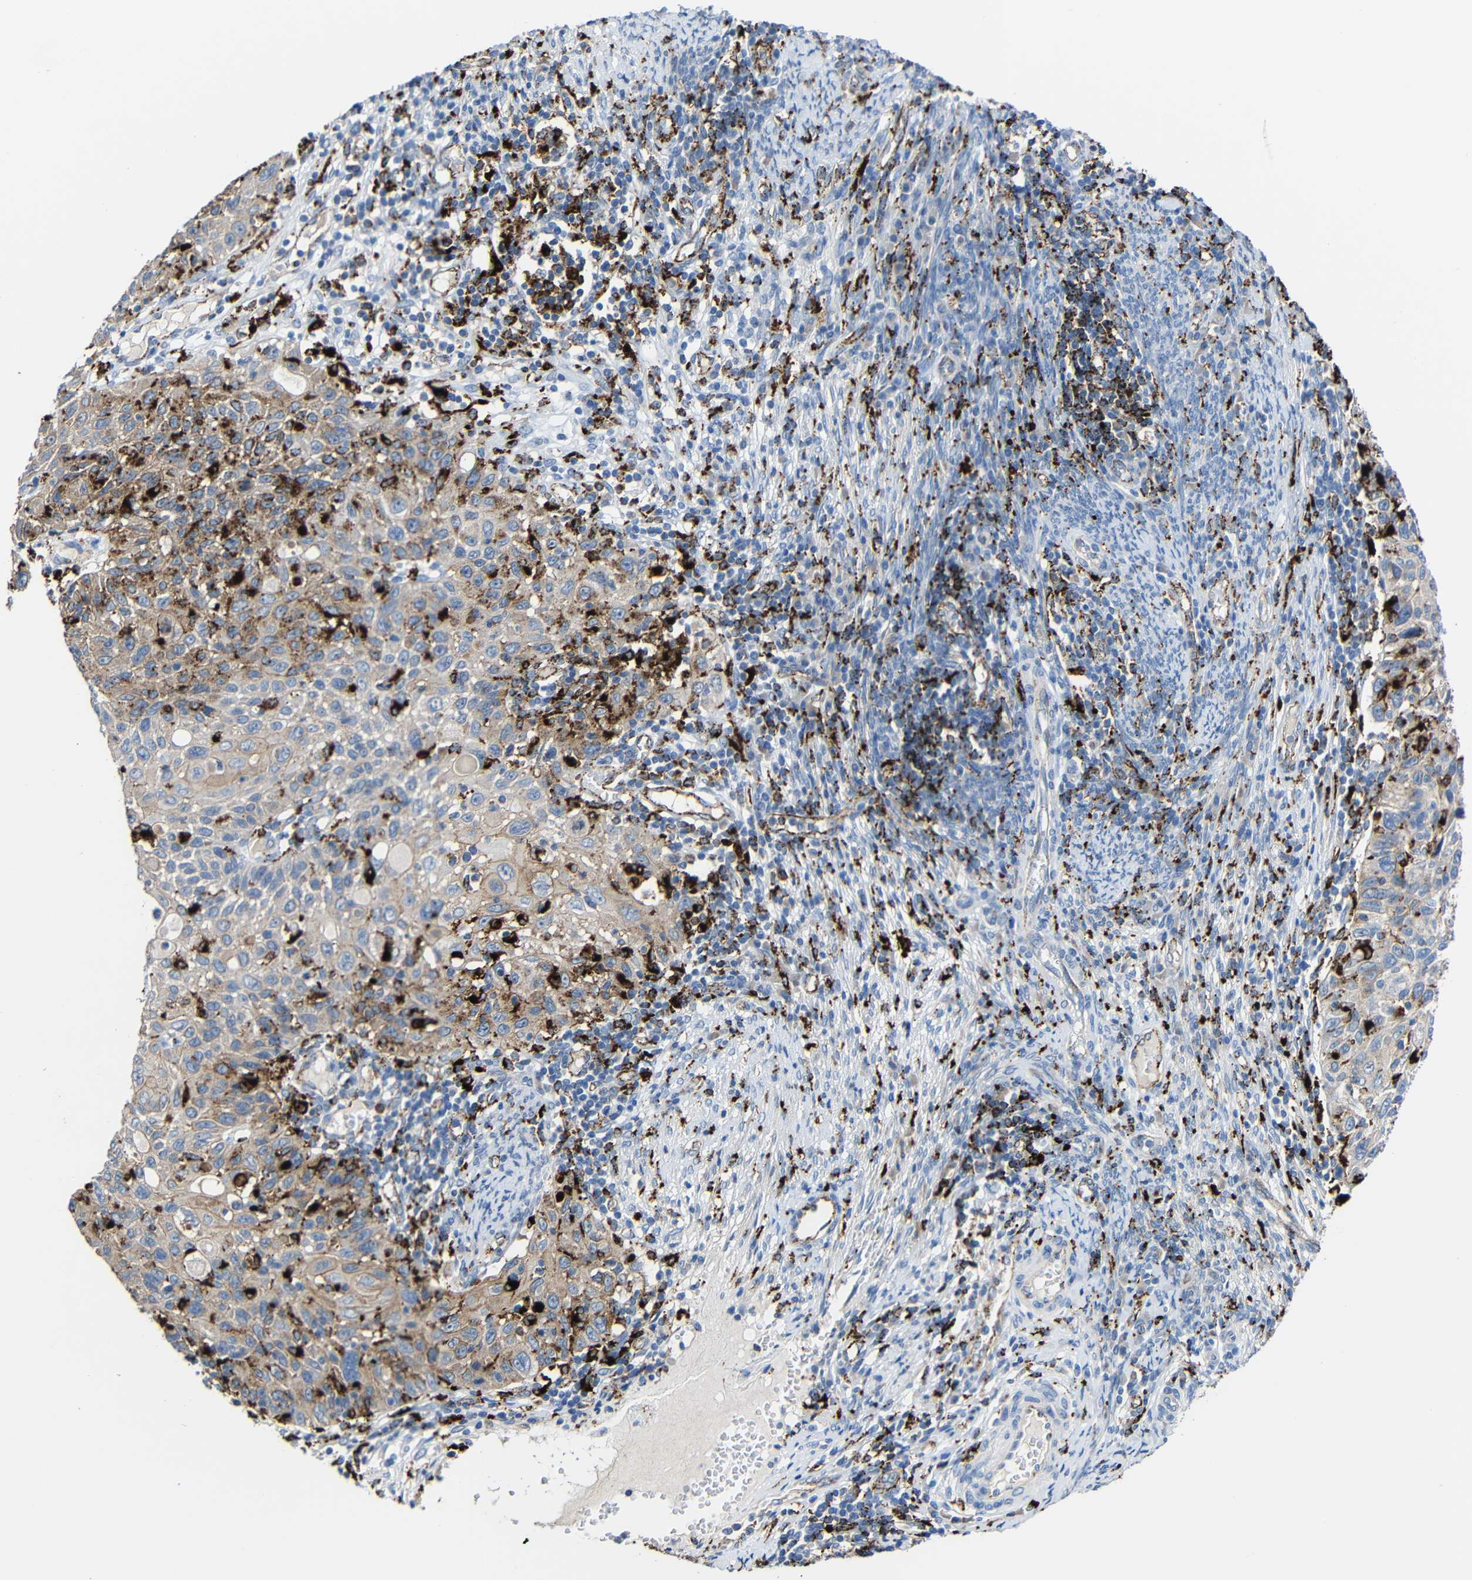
{"staining": {"intensity": "weak", "quantity": ">75%", "location": "cytoplasmic/membranous"}, "tissue": "cervical cancer", "cell_type": "Tumor cells", "image_type": "cancer", "snomed": [{"axis": "morphology", "description": "Squamous cell carcinoma, NOS"}, {"axis": "topography", "description": "Cervix"}], "caption": "The immunohistochemical stain shows weak cytoplasmic/membranous expression in tumor cells of cervical cancer tissue.", "gene": "HLA-DMA", "patient": {"sex": "female", "age": 70}}